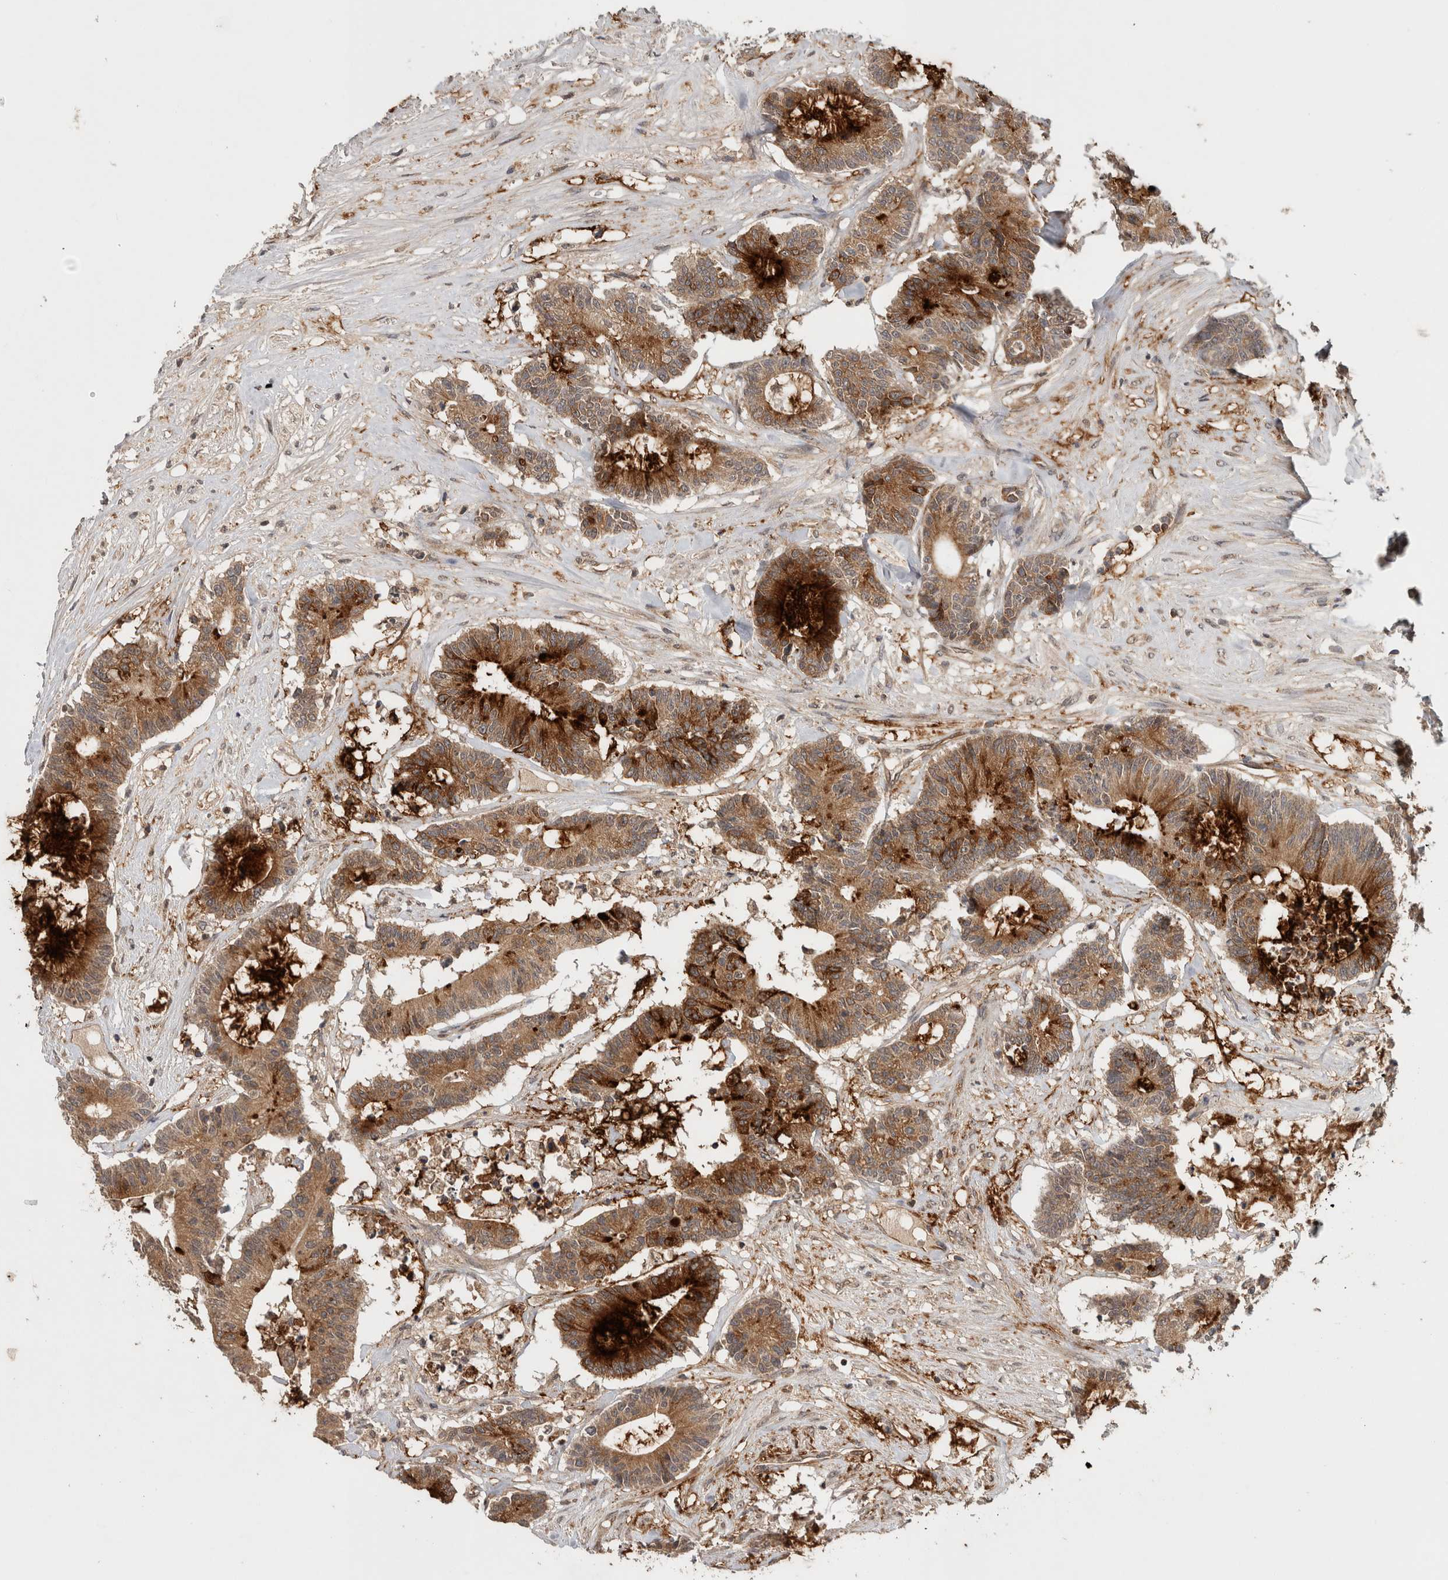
{"staining": {"intensity": "strong", "quantity": "25%-75%", "location": "cytoplasmic/membranous"}, "tissue": "colorectal cancer", "cell_type": "Tumor cells", "image_type": "cancer", "snomed": [{"axis": "morphology", "description": "Adenocarcinoma, NOS"}, {"axis": "topography", "description": "Colon"}], "caption": "IHC of human colorectal cancer demonstrates high levels of strong cytoplasmic/membranous expression in approximately 25%-75% of tumor cells.", "gene": "HMOX2", "patient": {"sex": "female", "age": 84}}